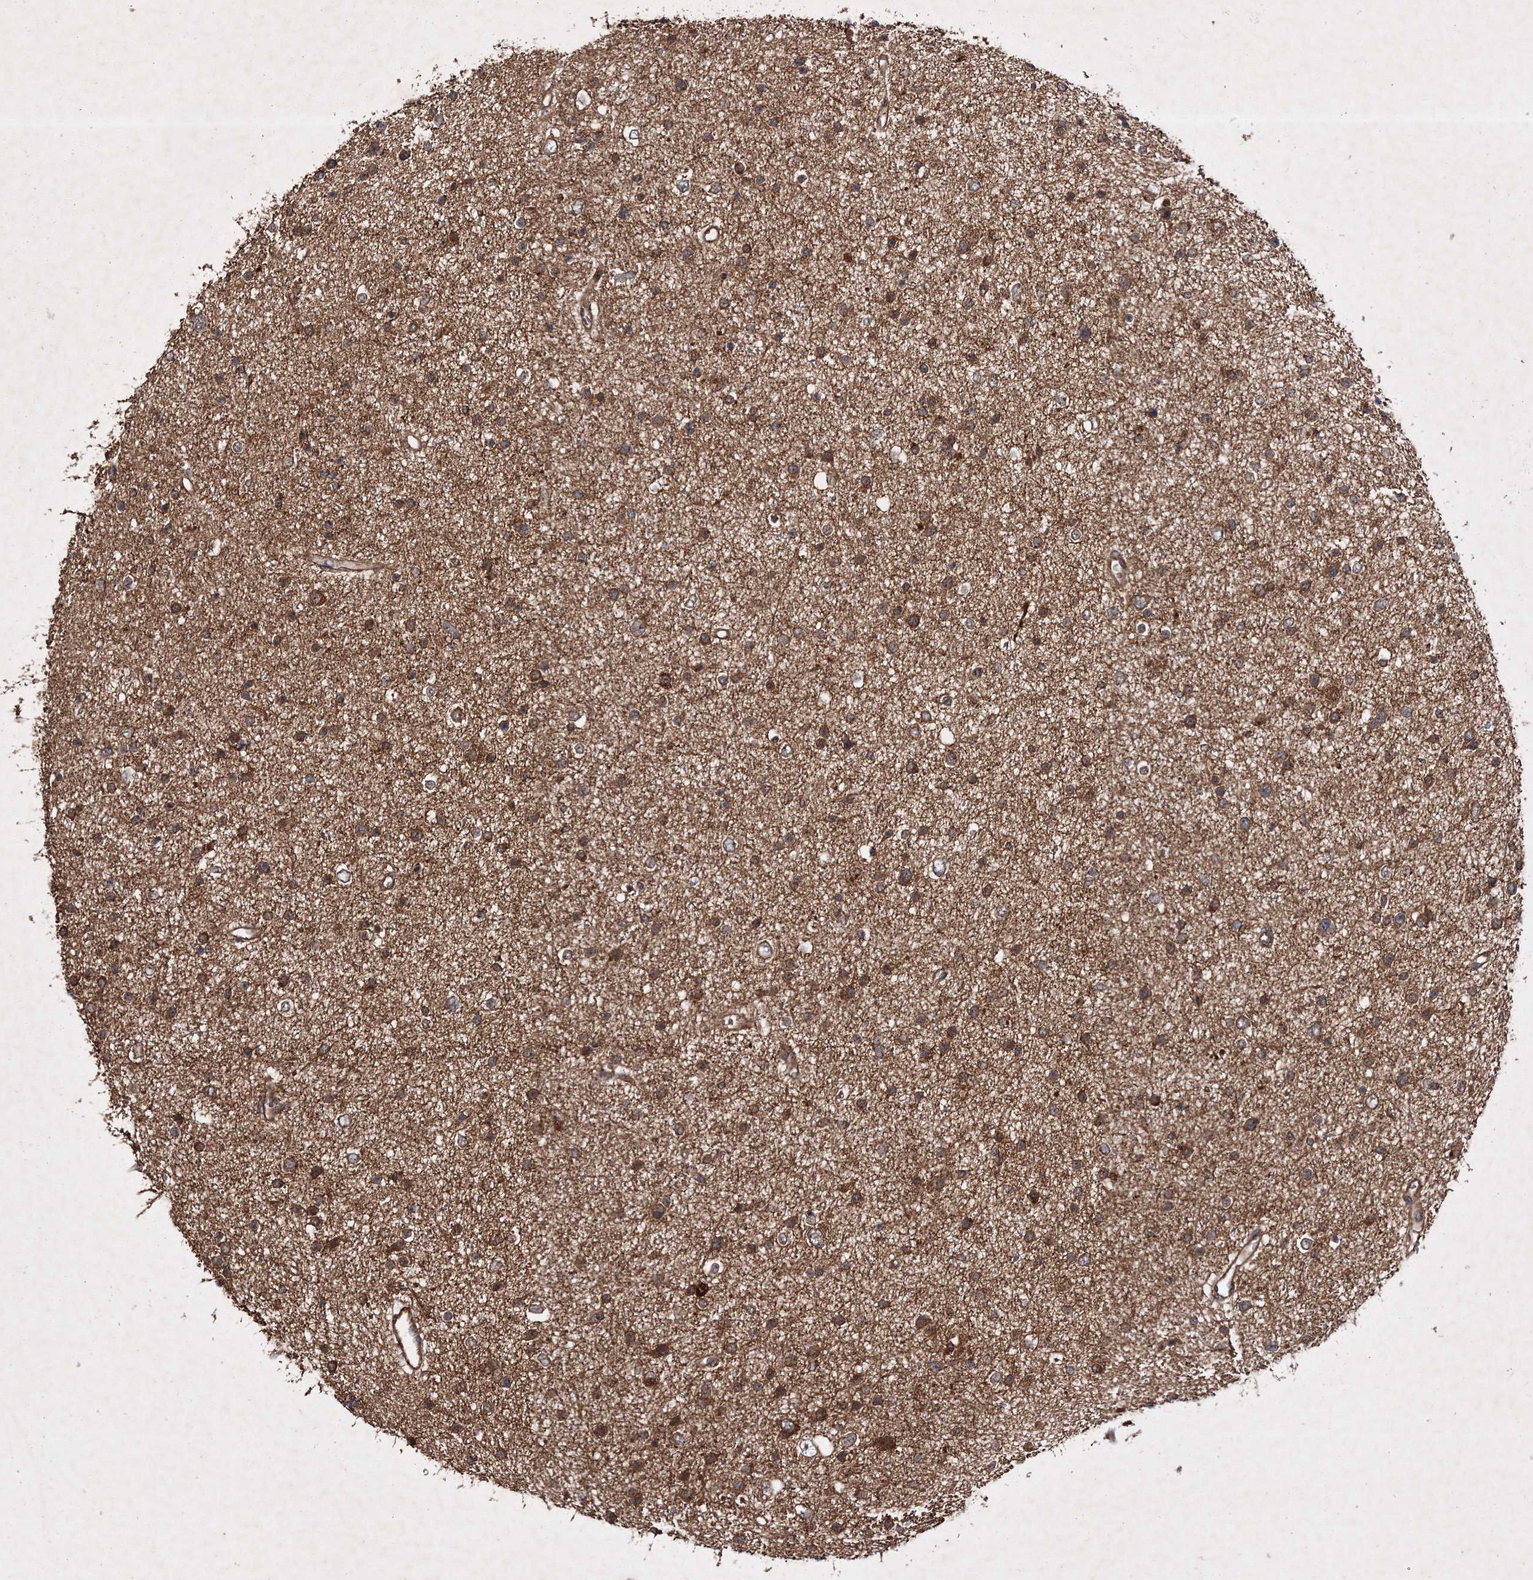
{"staining": {"intensity": "moderate", "quantity": ">75%", "location": "cytoplasmic/membranous"}, "tissue": "glioma", "cell_type": "Tumor cells", "image_type": "cancer", "snomed": [{"axis": "morphology", "description": "Glioma, malignant, Low grade"}, {"axis": "topography", "description": "Brain"}], "caption": "Immunohistochemistry image of low-grade glioma (malignant) stained for a protein (brown), which demonstrates medium levels of moderate cytoplasmic/membranous expression in about >75% of tumor cells.", "gene": "DNAJC13", "patient": {"sex": "female", "age": 37}}